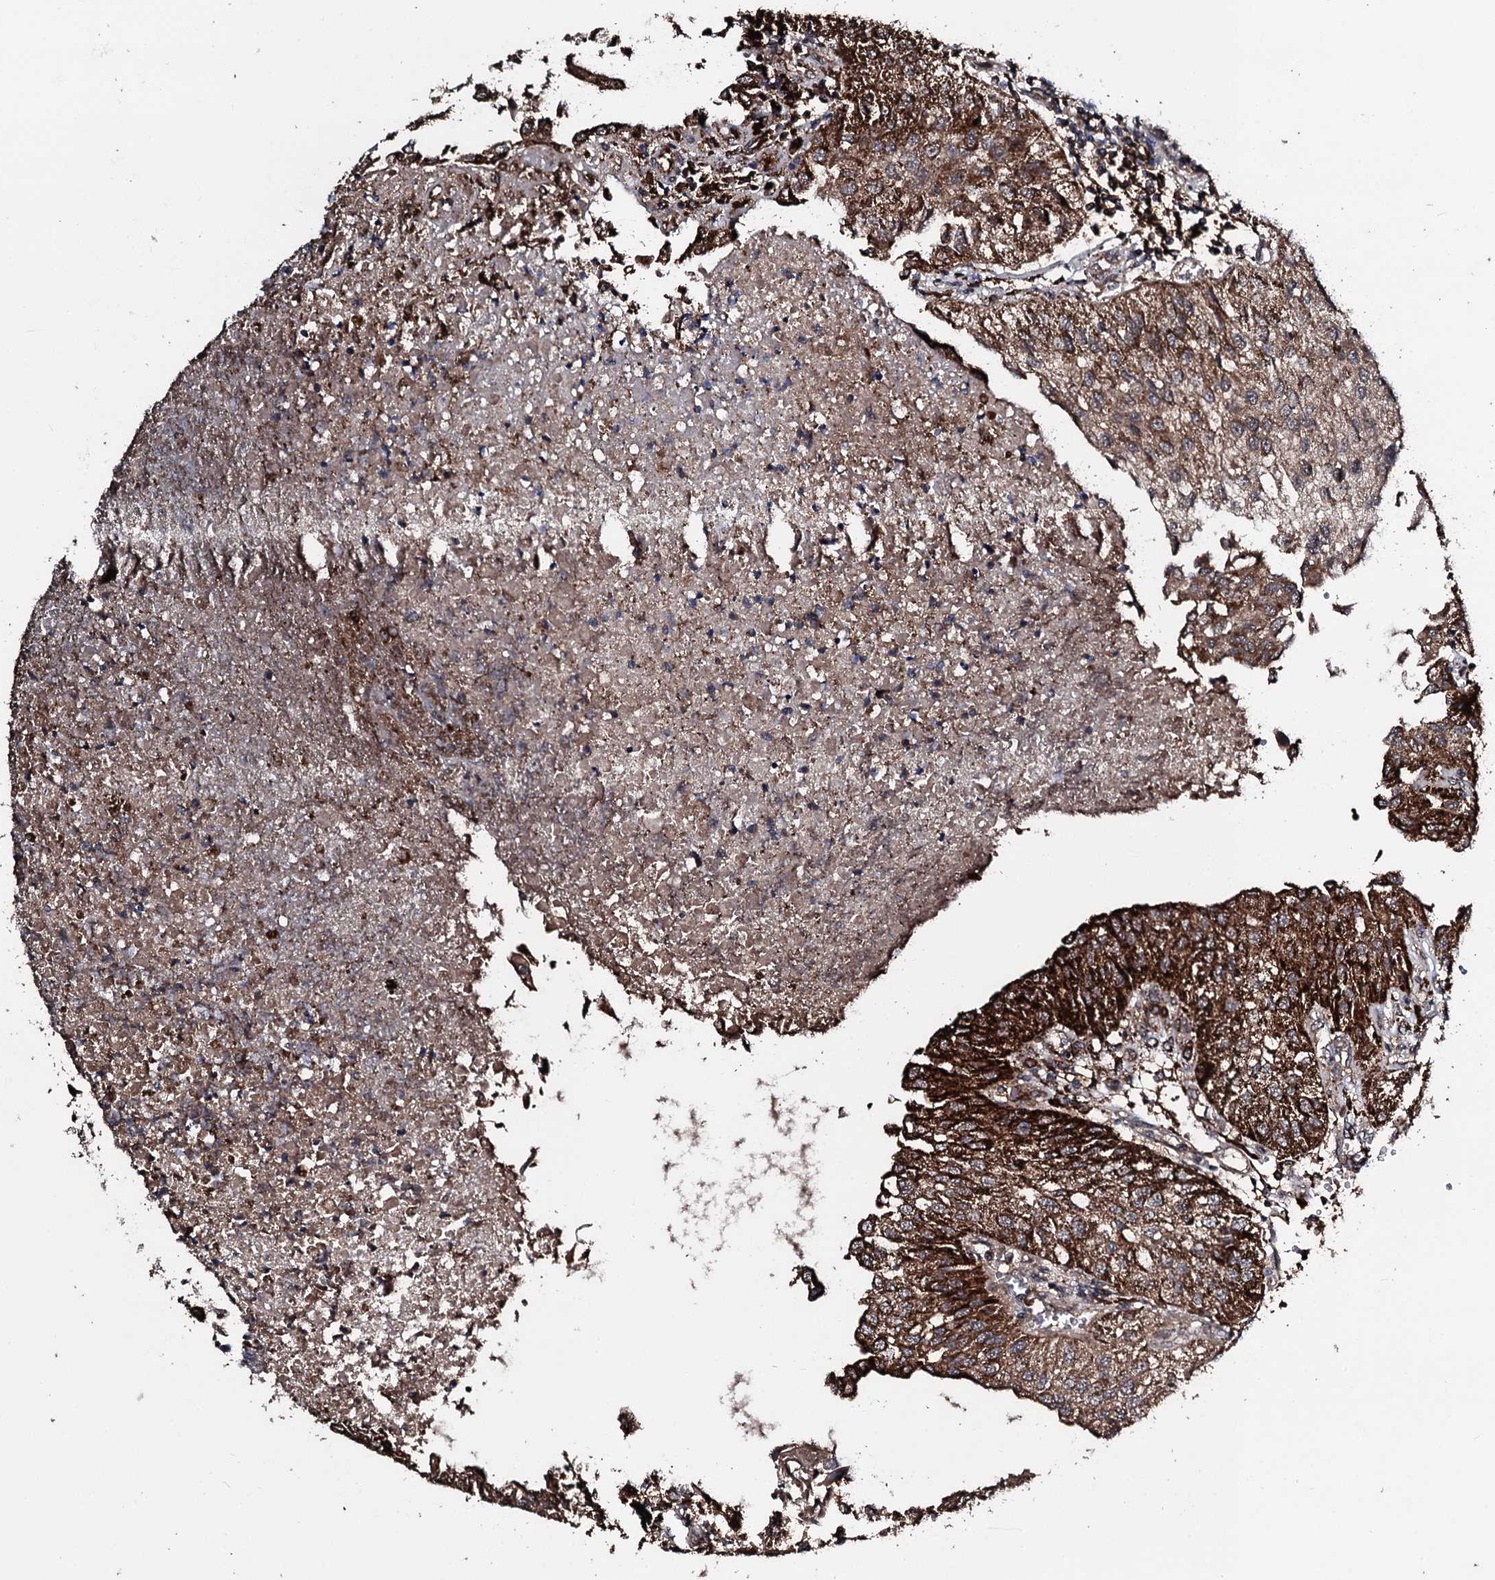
{"staining": {"intensity": "strong", "quantity": "<25%", "location": "cytoplasmic/membranous"}, "tissue": "urothelial cancer", "cell_type": "Tumor cells", "image_type": "cancer", "snomed": [{"axis": "morphology", "description": "Urothelial carcinoma, Low grade"}, {"axis": "topography", "description": "Urinary bladder"}], "caption": "High-magnification brightfield microscopy of low-grade urothelial carcinoma stained with DAB (brown) and counterstained with hematoxylin (blue). tumor cells exhibit strong cytoplasmic/membranous staining is present in about<25% of cells.", "gene": "TPGS2", "patient": {"sex": "female", "age": 89}}